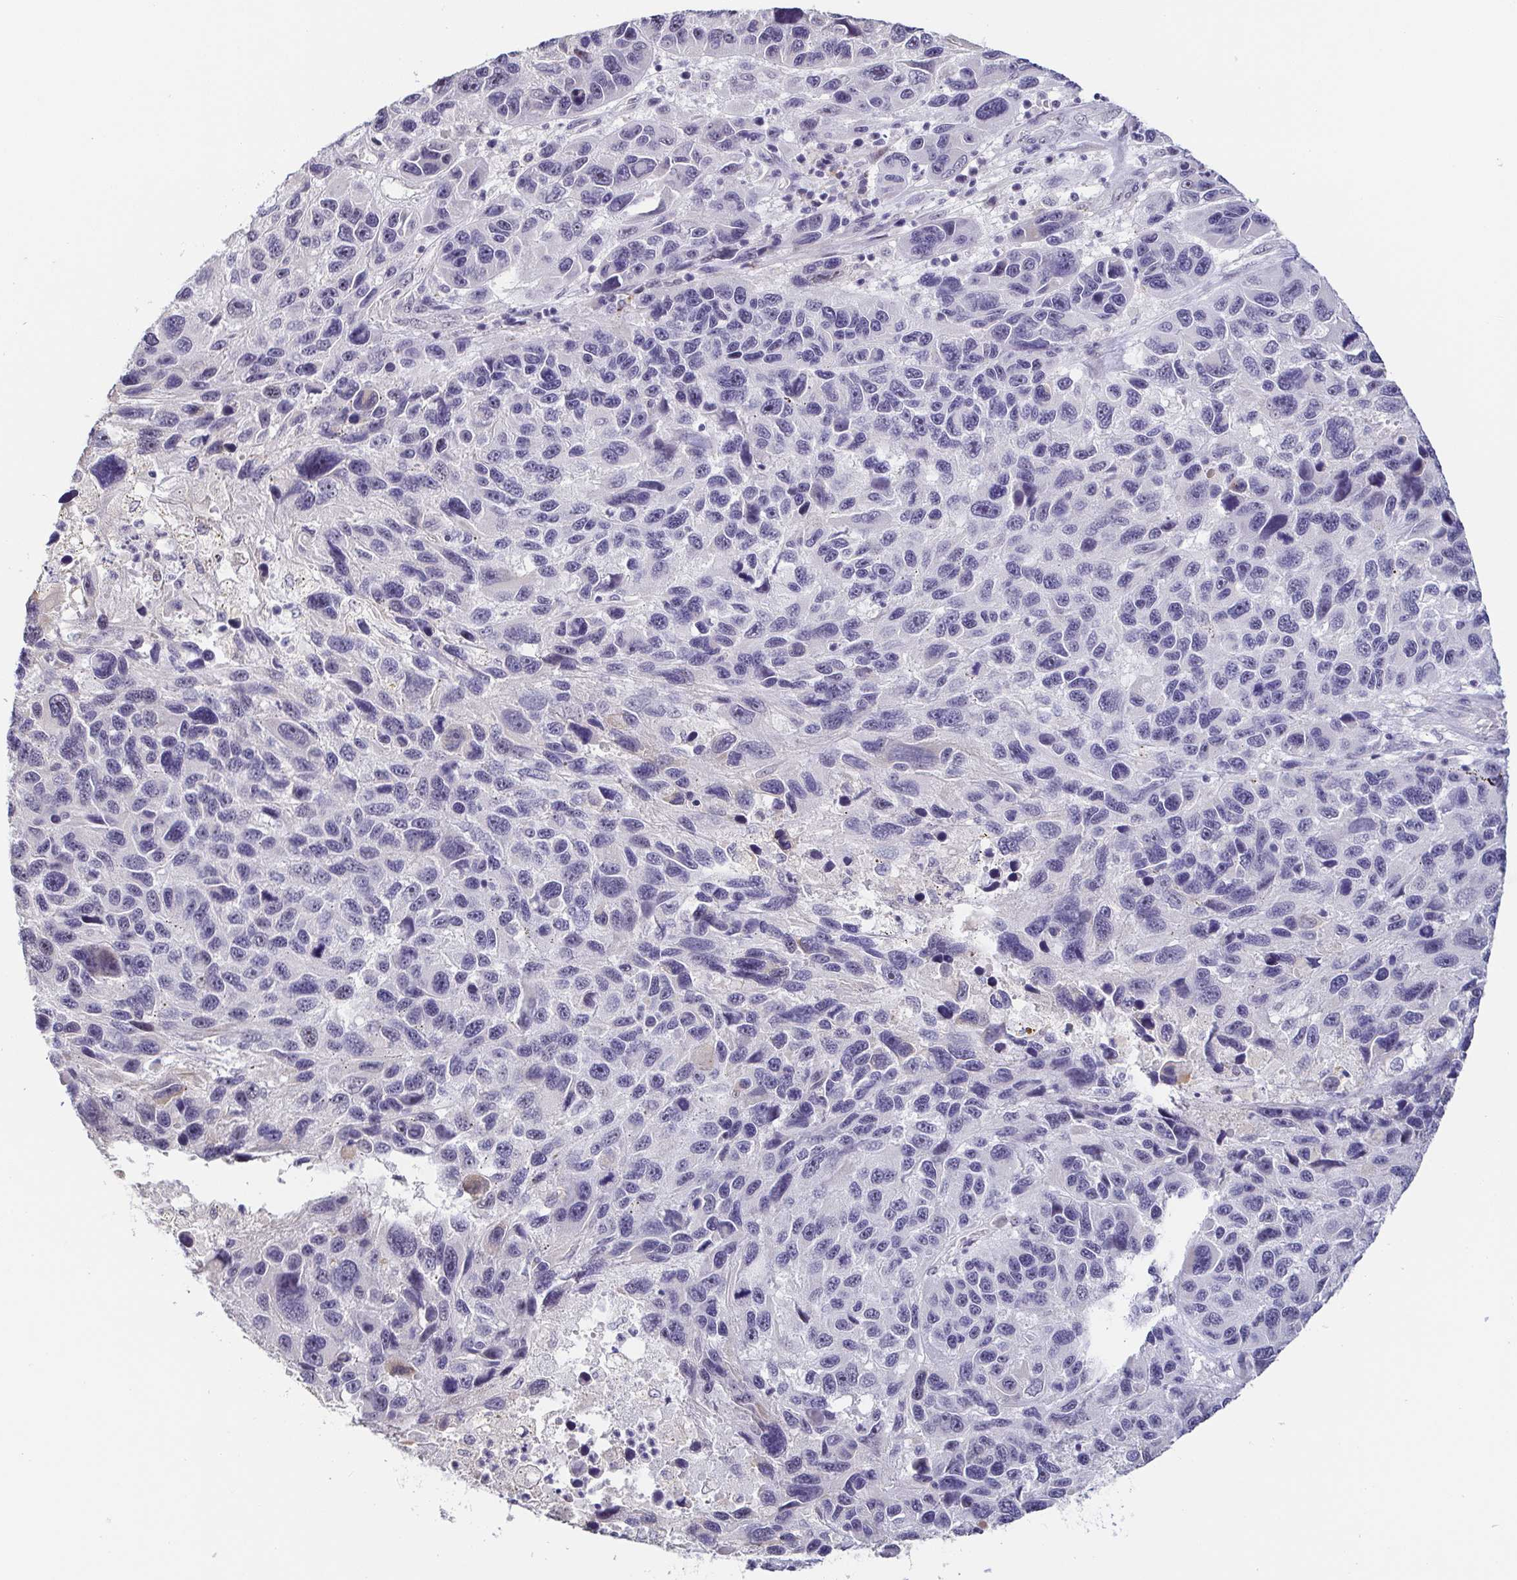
{"staining": {"intensity": "negative", "quantity": "none", "location": "none"}, "tissue": "melanoma", "cell_type": "Tumor cells", "image_type": "cancer", "snomed": [{"axis": "morphology", "description": "Malignant melanoma, NOS"}, {"axis": "topography", "description": "Skin"}], "caption": "A high-resolution photomicrograph shows immunohistochemistry (IHC) staining of malignant melanoma, which displays no significant positivity in tumor cells.", "gene": "NEFH", "patient": {"sex": "male", "age": 53}}